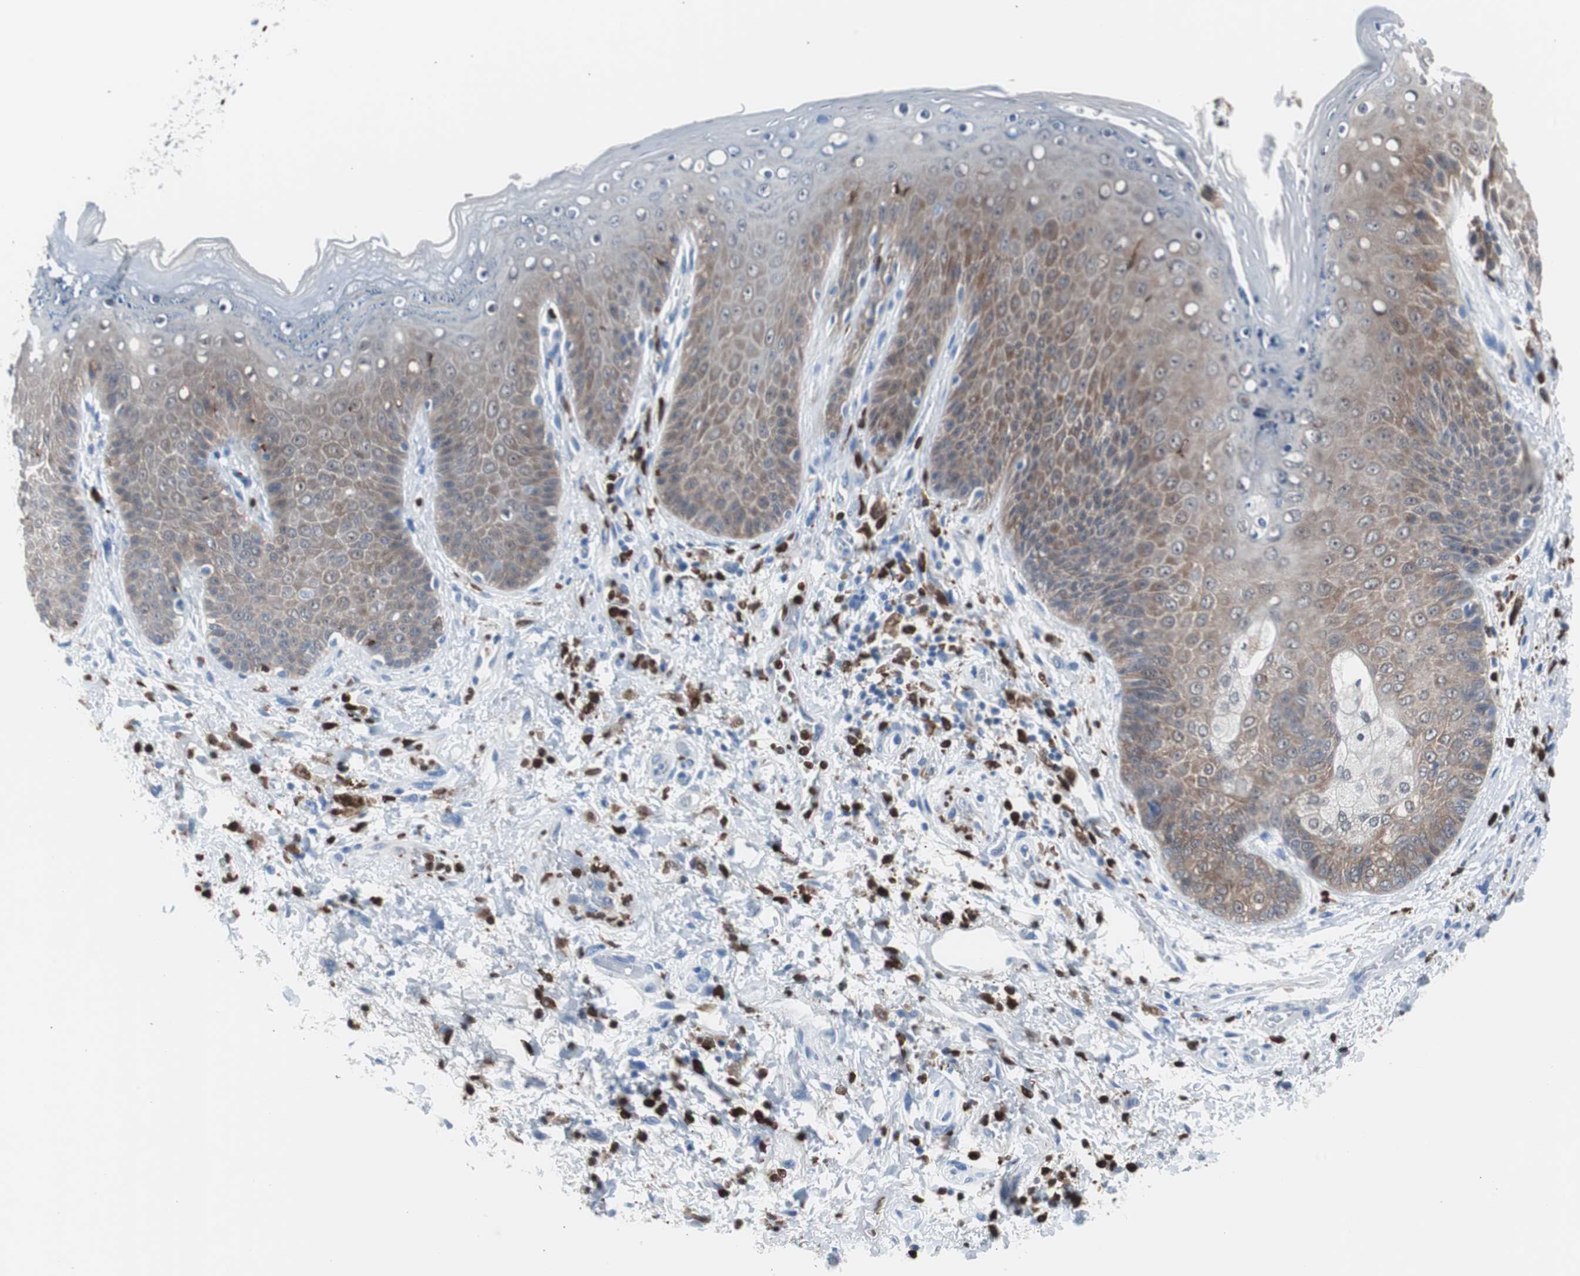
{"staining": {"intensity": "moderate", "quantity": "25%-75%", "location": "cytoplasmic/membranous"}, "tissue": "skin", "cell_type": "Epidermal cells", "image_type": "normal", "snomed": [{"axis": "morphology", "description": "Normal tissue, NOS"}, {"axis": "topography", "description": "Anal"}], "caption": "Epidermal cells display medium levels of moderate cytoplasmic/membranous positivity in about 25%-75% of cells in normal skin. (DAB (3,3'-diaminobenzidine) = brown stain, brightfield microscopy at high magnification).", "gene": "SYK", "patient": {"sex": "female", "age": 46}}